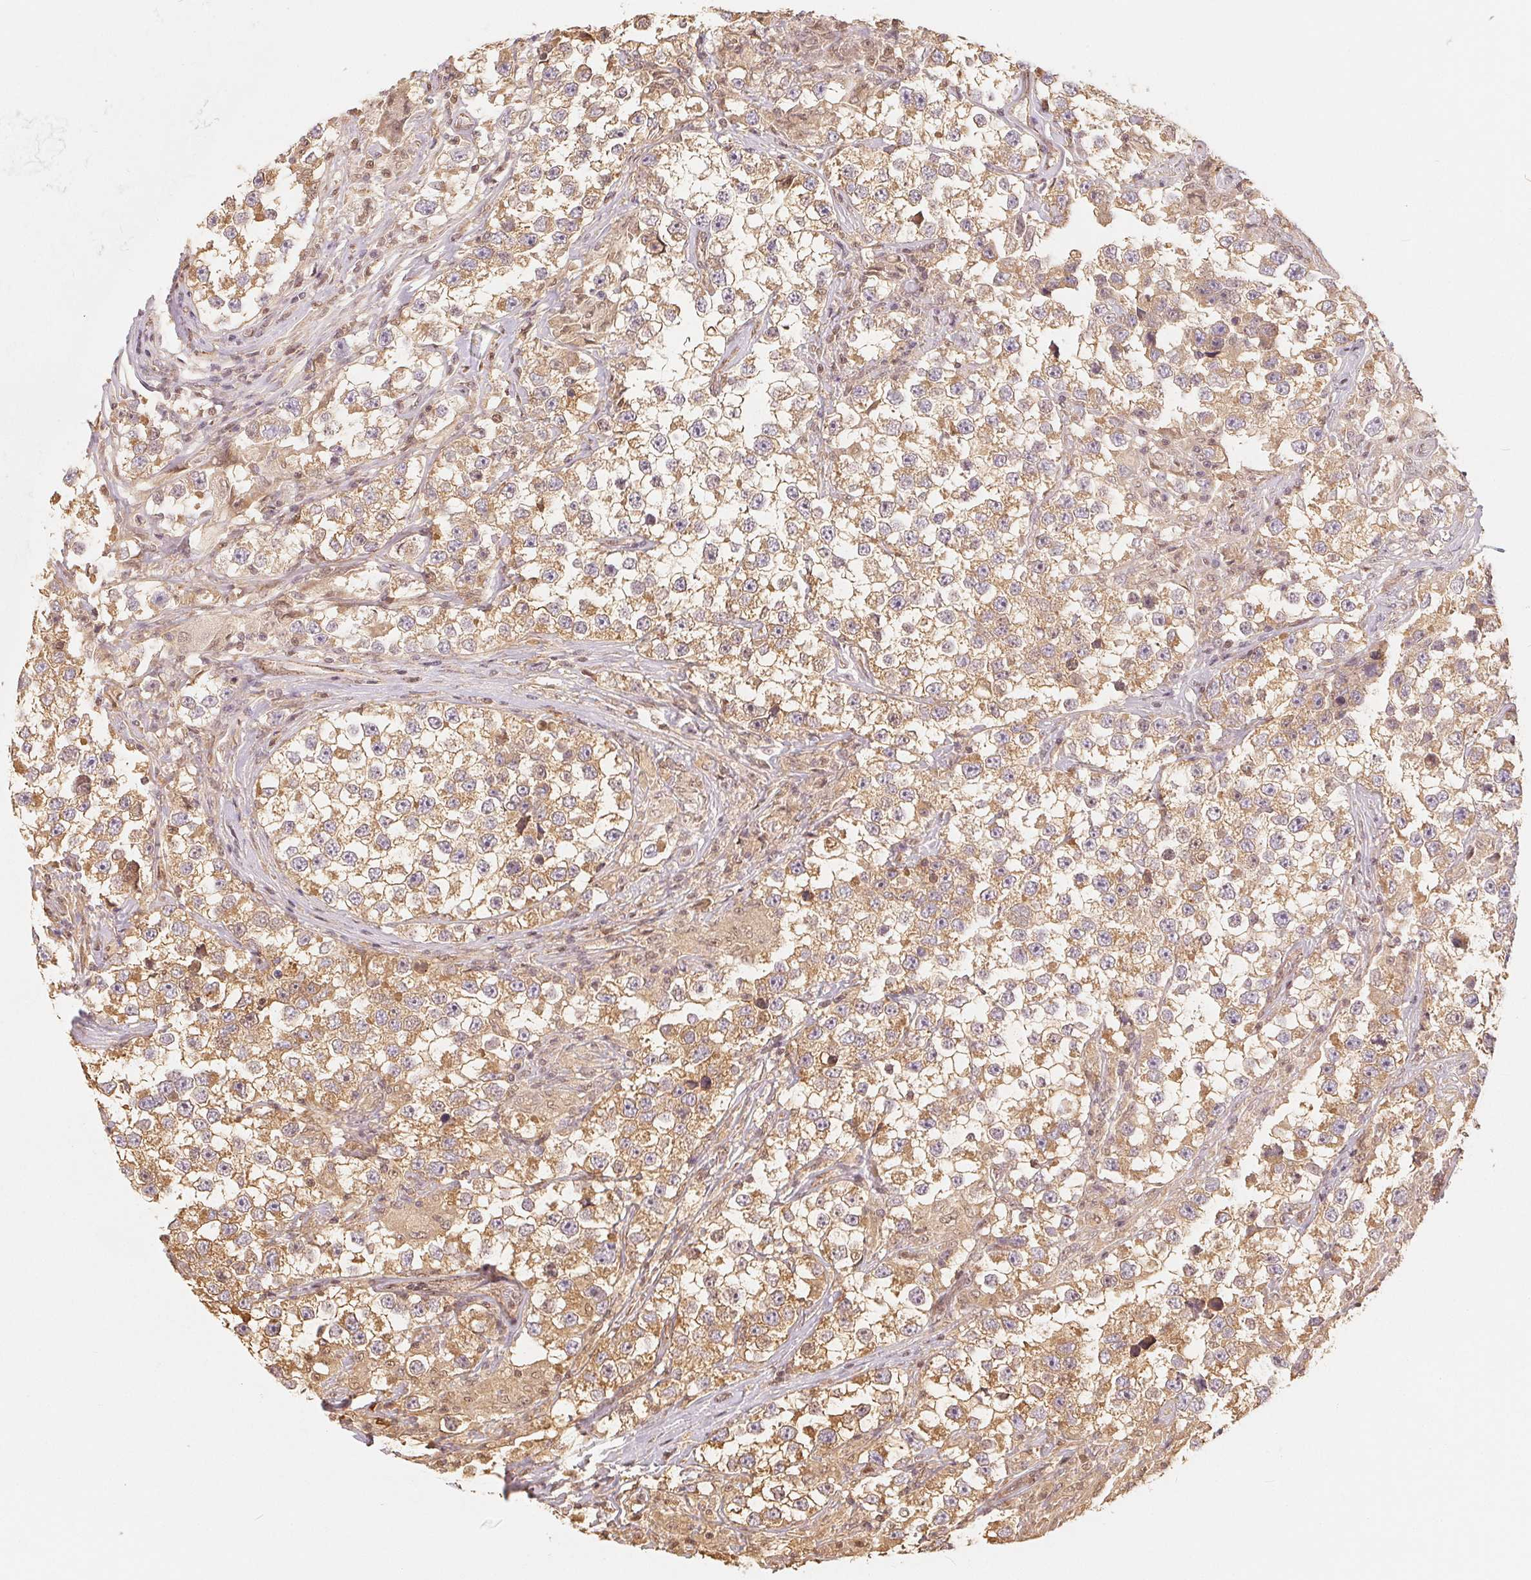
{"staining": {"intensity": "moderate", "quantity": ">75%", "location": "cytoplasmic/membranous"}, "tissue": "testis cancer", "cell_type": "Tumor cells", "image_type": "cancer", "snomed": [{"axis": "morphology", "description": "Seminoma, NOS"}, {"axis": "topography", "description": "Testis"}], "caption": "Tumor cells exhibit medium levels of moderate cytoplasmic/membranous positivity in approximately >75% of cells in human testis cancer (seminoma).", "gene": "GUSB", "patient": {"sex": "male", "age": 46}}